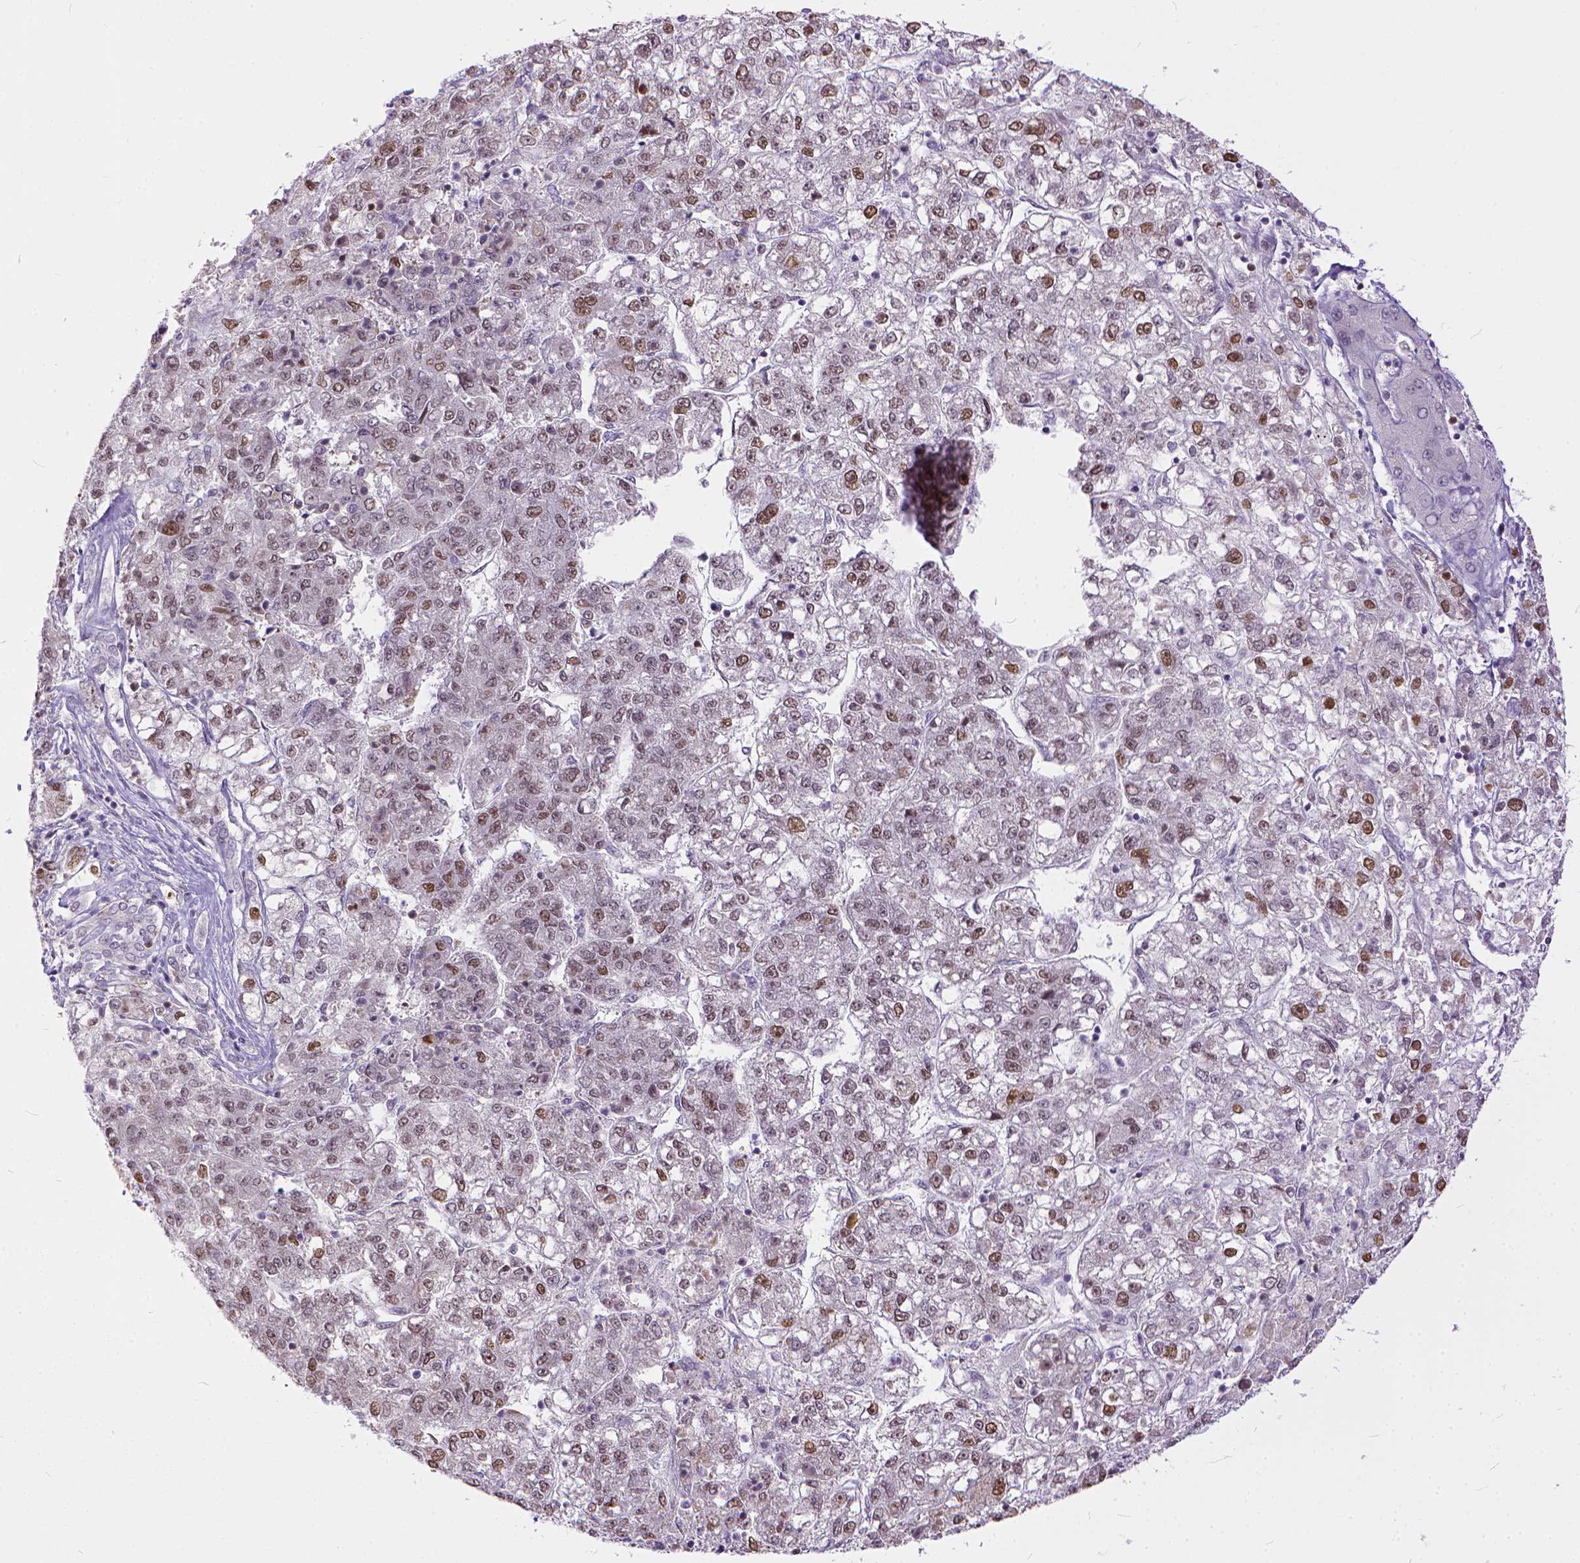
{"staining": {"intensity": "weak", "quantity": "25%-75%", "location": "nuclear"}, "tissue": "liver cancer", "cell_type": "Tumor cells", "image_type": "cancer", "snomed": [{"axis": "morphology", "description": "Carcinoma, Hepatocellular, NOS"}, {"axis": "topography", "description": "Liver"}], "caption": "The immunohistochemical stain highlights weak nuclear expression in tumor cells of hepatocellular carcinoma (liver) tissue. Ihc stains the protein in brown and the nuclei are stained blue.", "gene": "ERCC1", "patient": {"sex": "male", "age": 56}}